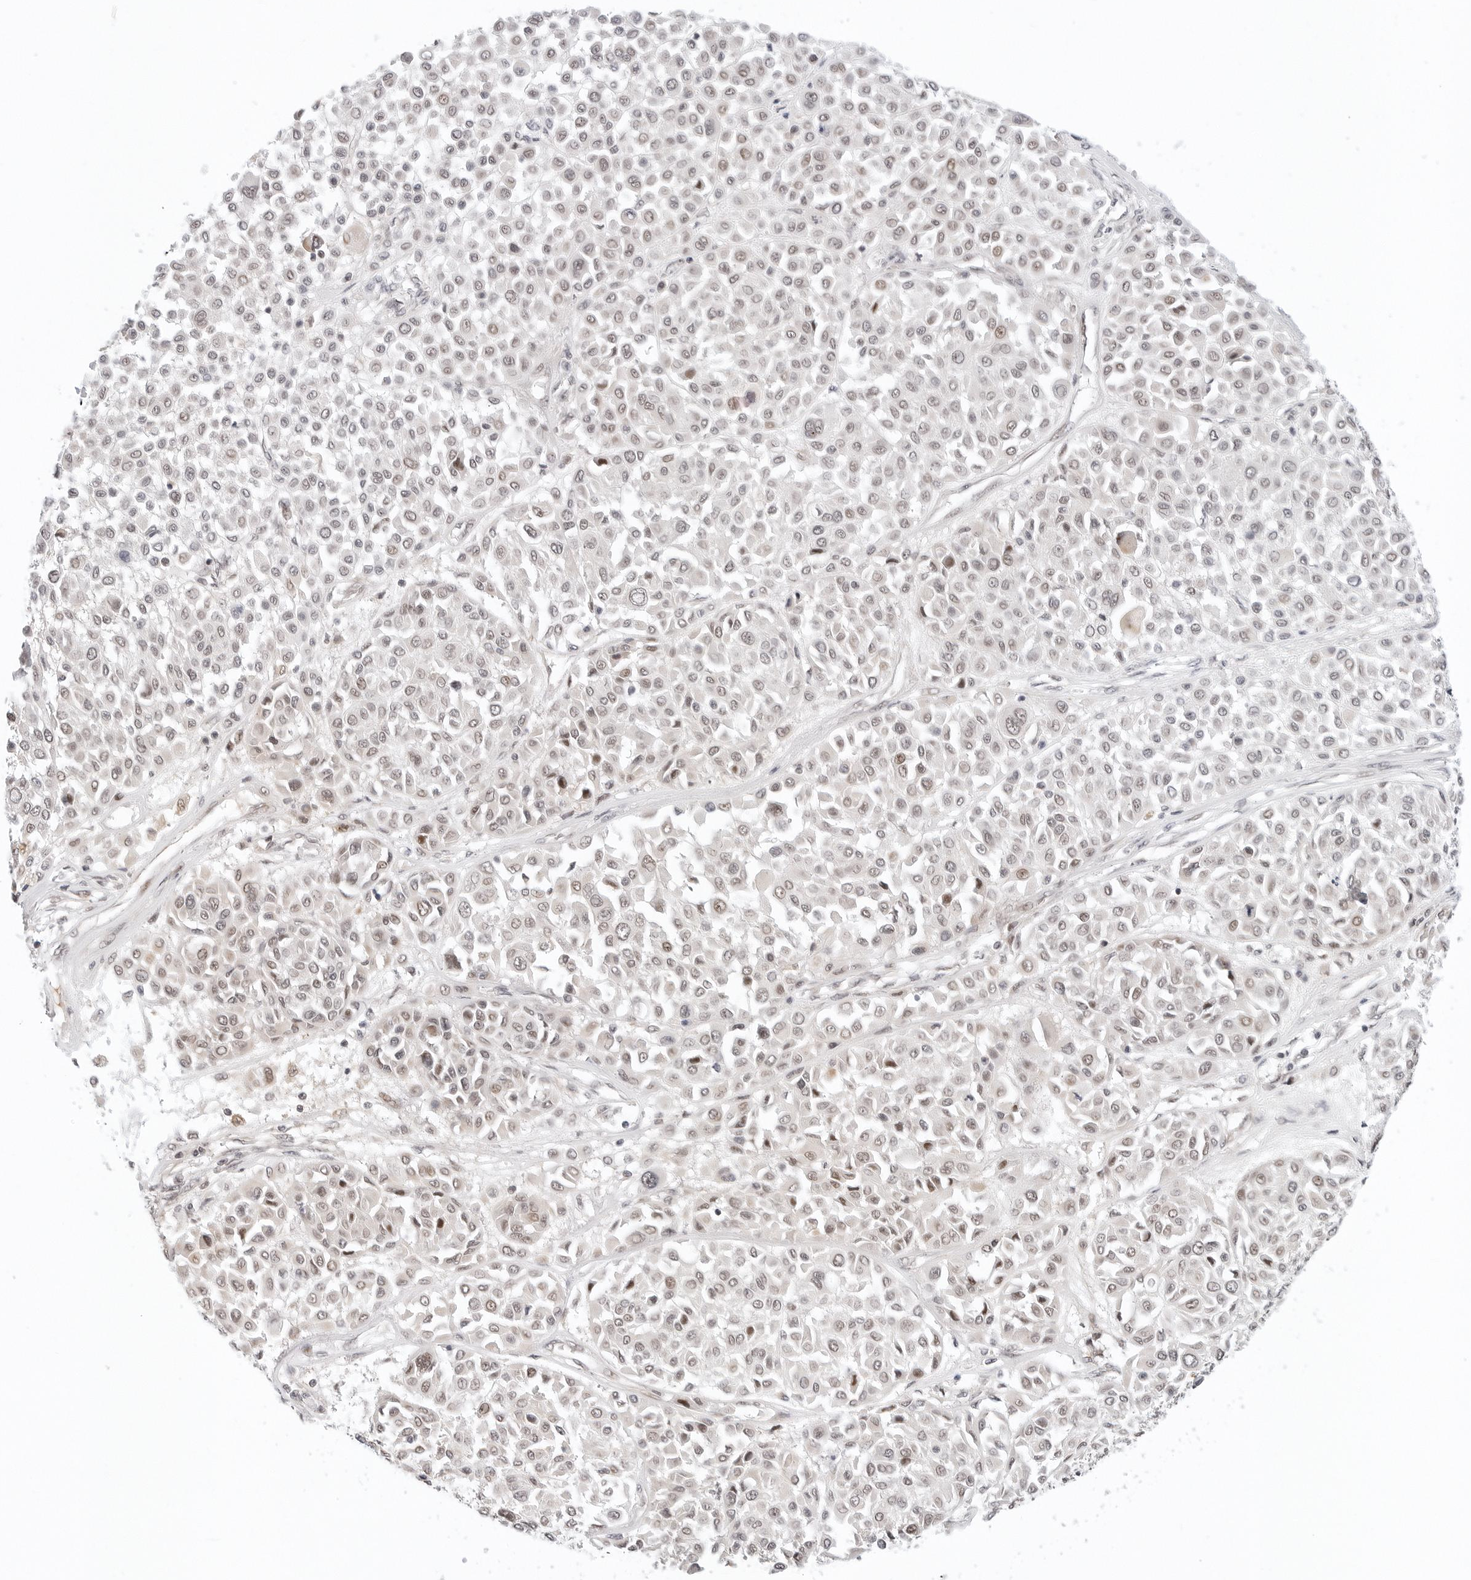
{"staining": {"intensity": "weak", "quantity": "25%-75%", "location": "nuclear"}, "tissue": "melanoma", "cell_type": "Tumor cells", "image_type": "cancer", "snomed": [{"axis": "morphology", "description": "Malignant melanoma, Metastatic site"}, {"axis": "topography", "description": "Soft tissue"}], "caption": "The immunohistochemical stain highlights weak nuclear staining in tumor cells of melanoma tissue.", "gene": "TSEN2", "patient": {"sex": "male", "age": 41}}